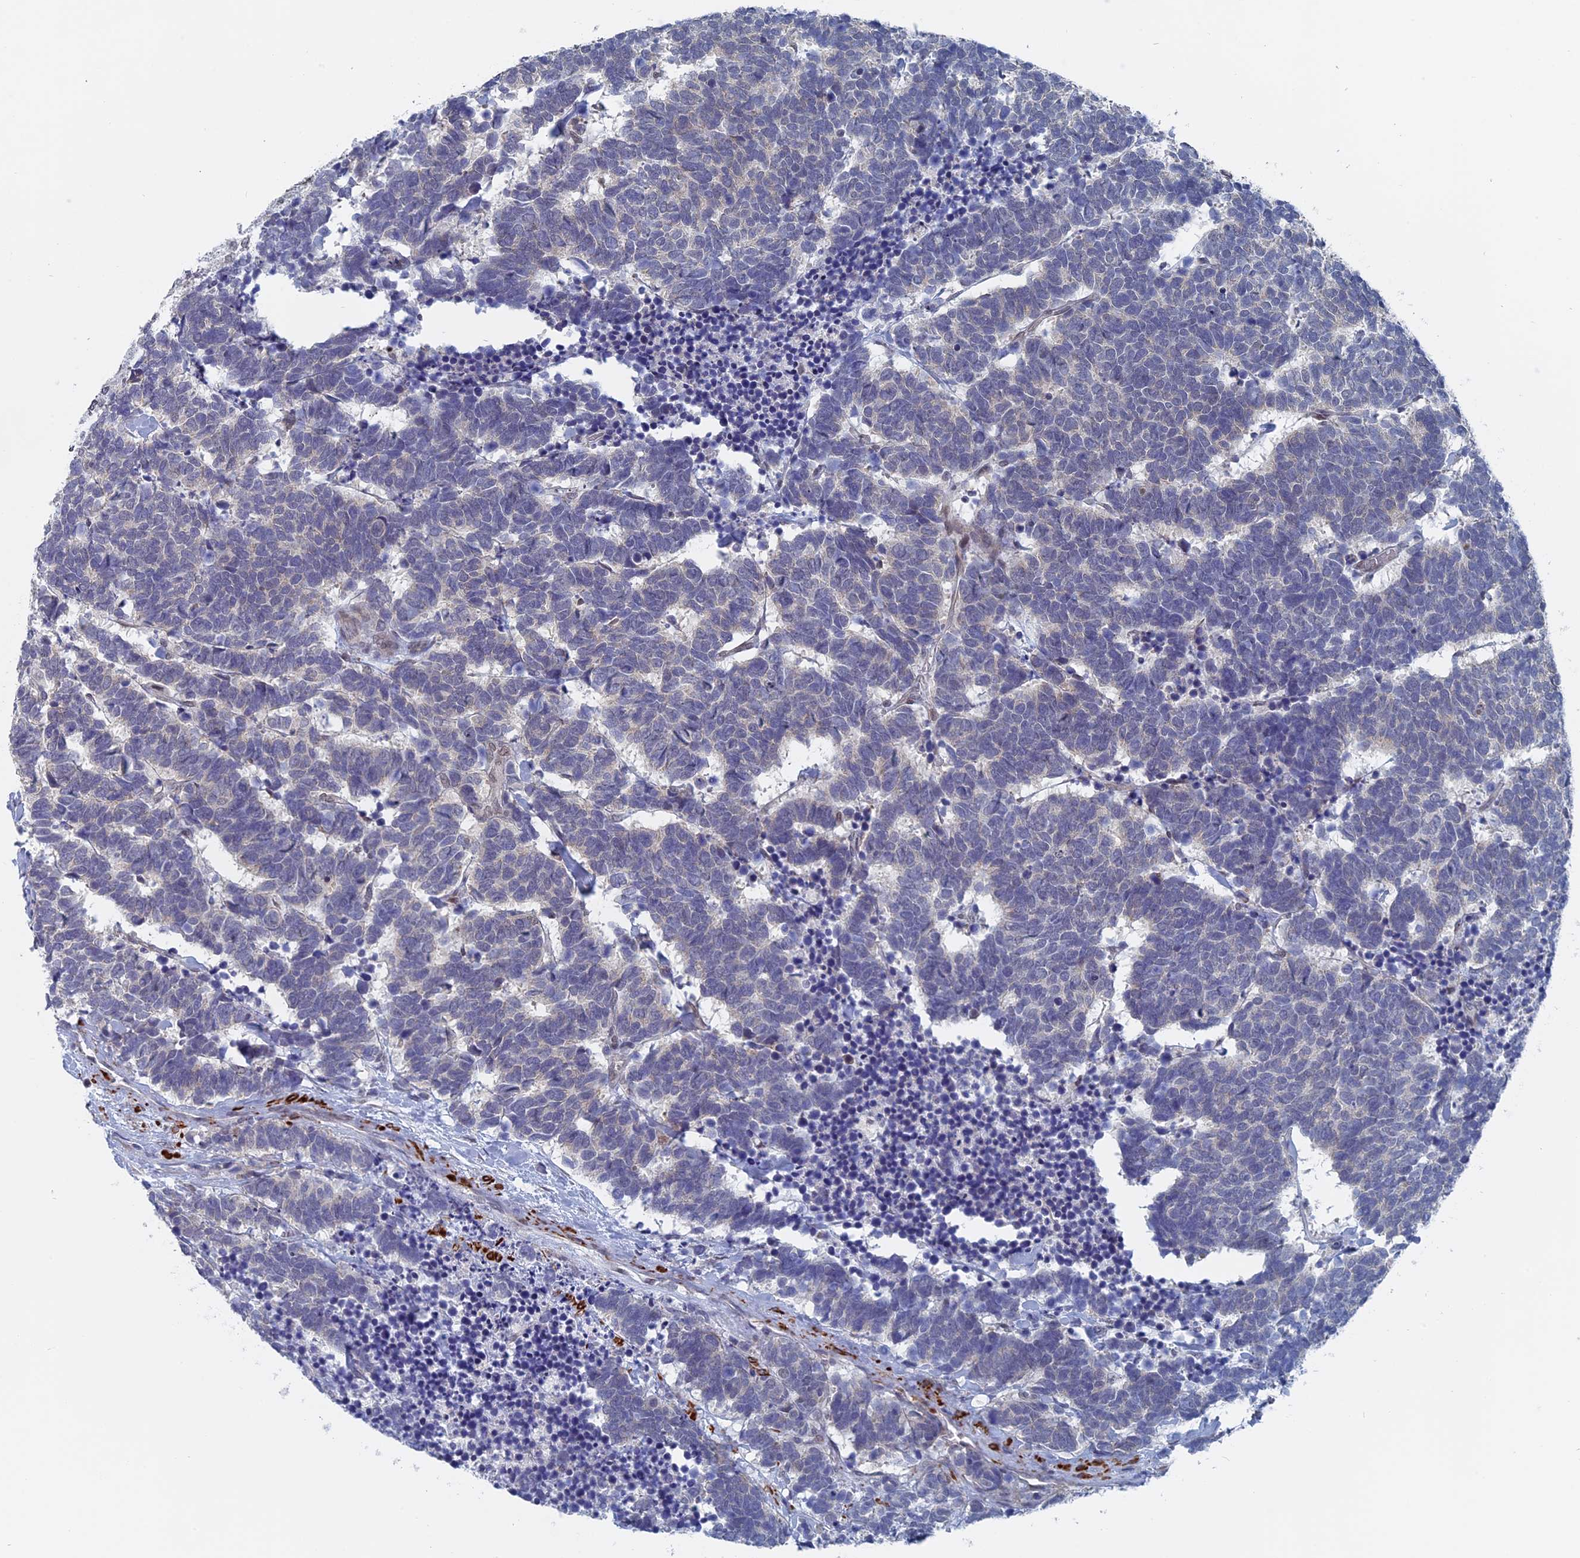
{"staining": {"intensity": "negative", "quantity": "none", "location": "none"}, "tissue": "carcinoid", "cell_type": "Tumor cells", "image_type": "cancer", "snomed": [{"axis": "morphology", "description": "Carcinoma, NOS"}, {"axis": "morphology", "description": "Carcinoid, malignant, NOS"}, {"axis": "topography", "description": "Urinary bladder"}], "caption": "Immunohistochemistry histopathology image of human carcinoid stained for a protein (brown), which shows no positivity in tumor cells.", "gene": "MTRF1", "patient": {"sex": "male", "age": 57}}